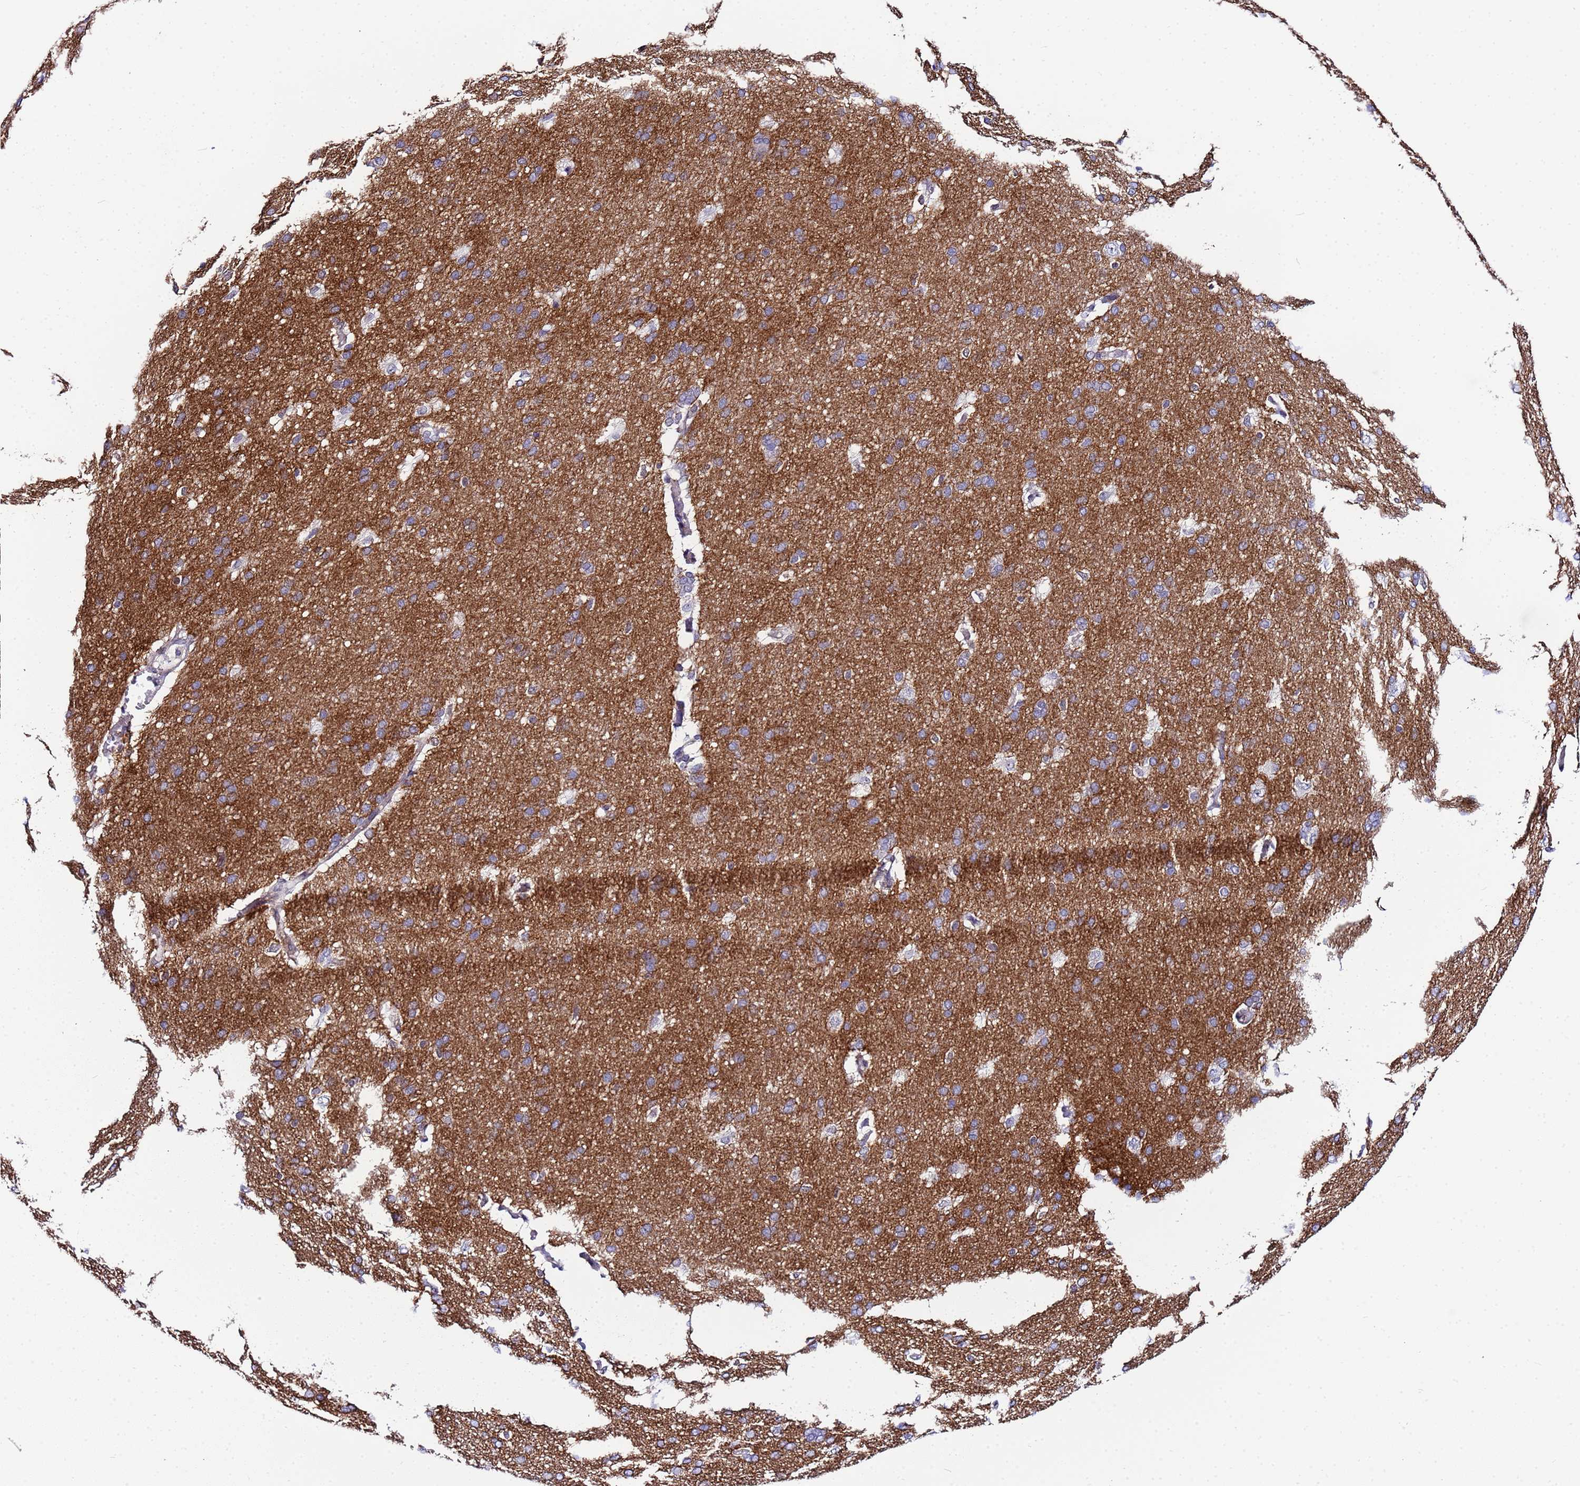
{"staining": {"intensity": "moderate", "quantity": "<25%", "location": "cytoplasmic/membranous"}, "tissue": "cerebral cortex", "cell_type": "Endothelial cells", "image_type": "normal", "snomed": [{"axis": "morphology", "description": "Normal tissue, NOS"}, {"axis": "topography", "description": "Cerebral cortex"}], "caption": "Immunohistochemical staining of normal cerebral cortex exhibits <25% levels of moderate cytoplasmic/membranous protein positivity in approximately <25% of endothelial cells.", "gene": "SLC25A37", "patient": {"sex": "male", "age": 62}}